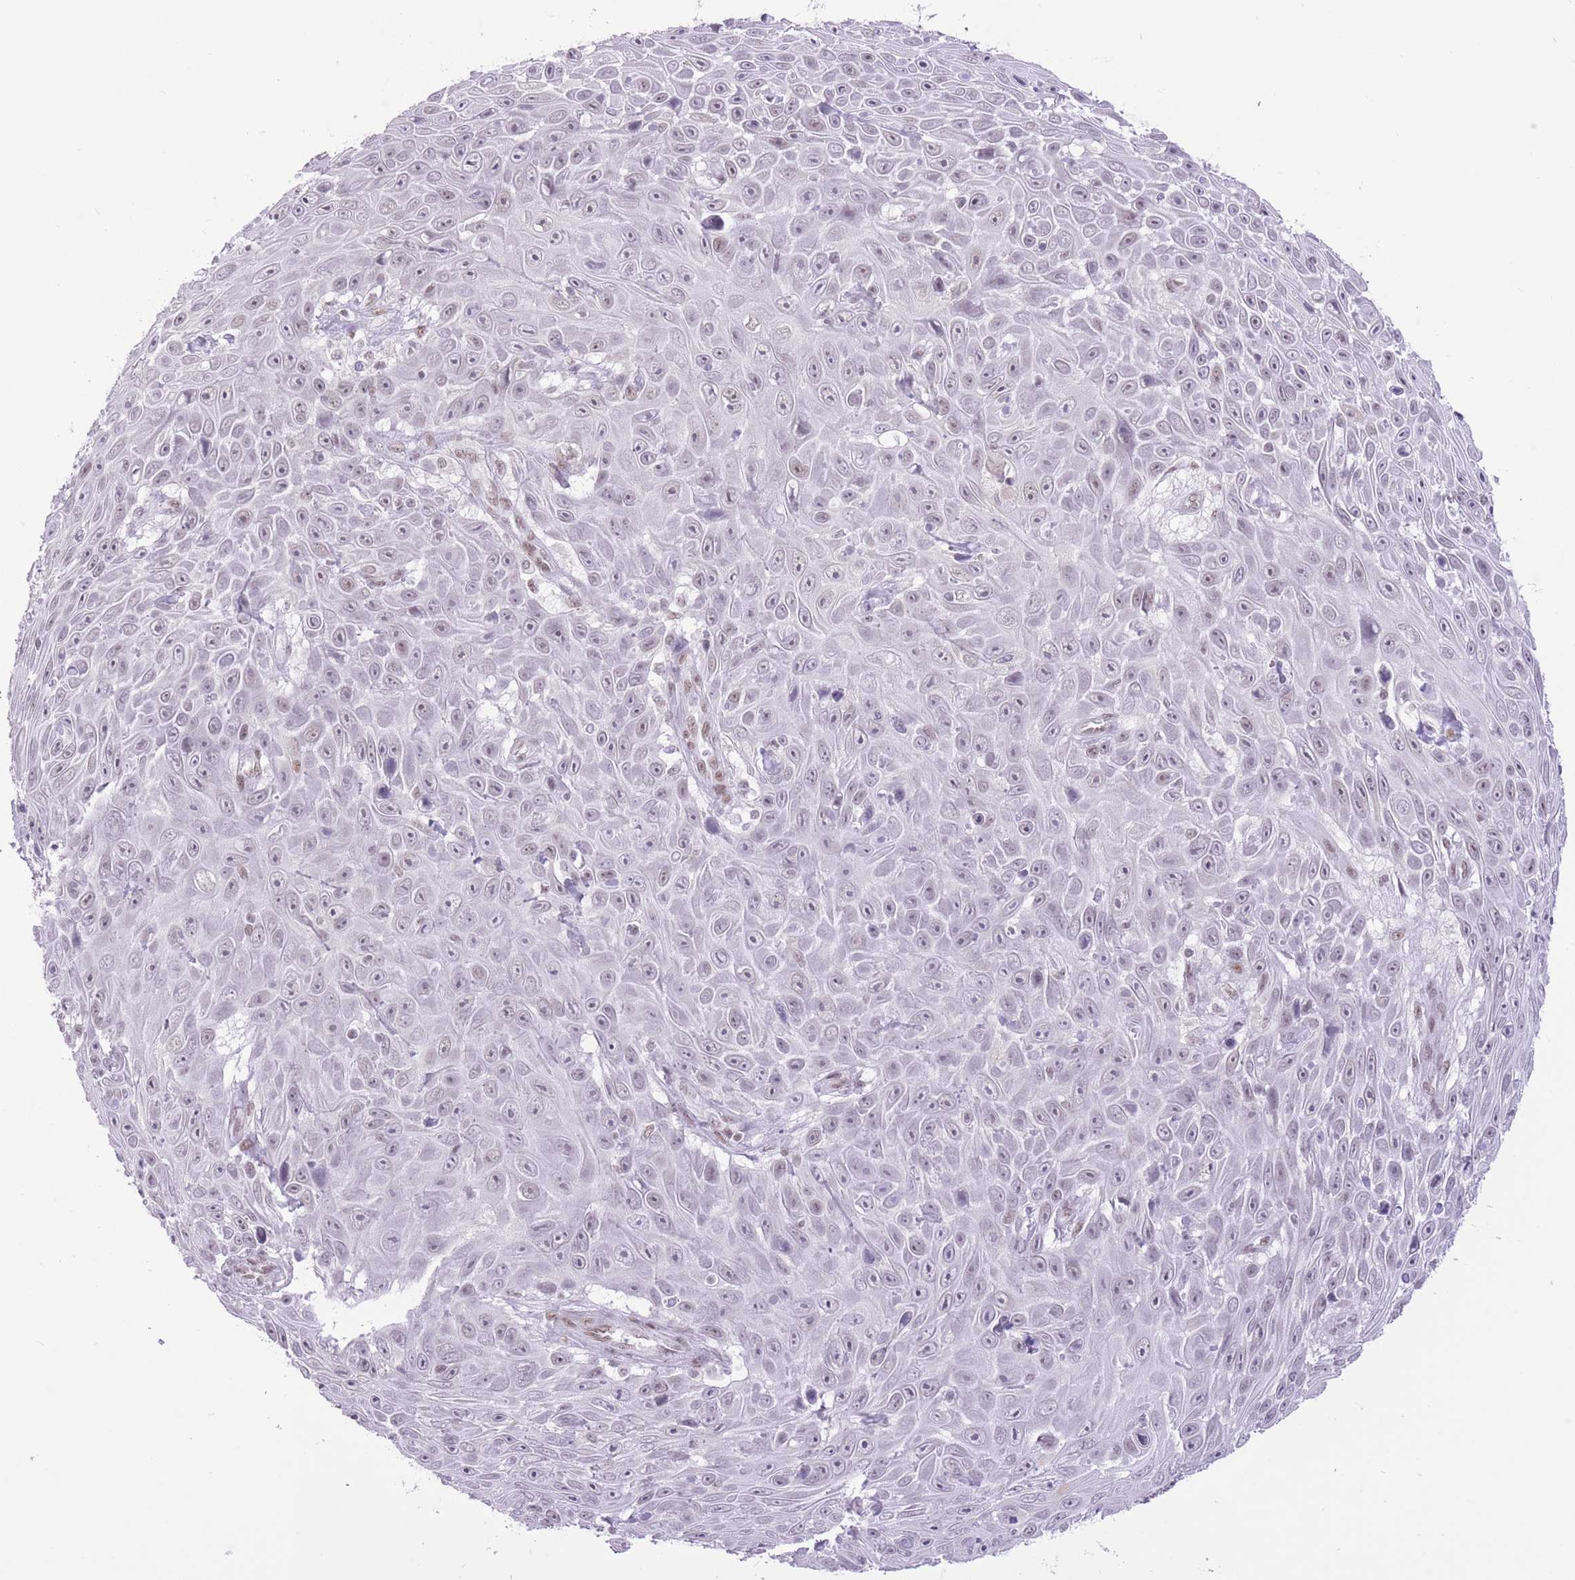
{"staining": {"intensity": "weak", "quantity": "25%-75%", "location": "nuclear"}, "tissue": "skin cancer", "cell_type": "Tumor cells", "image_type": "cancer", "snomed": [{"axis": "morphology", "description": "Squamous cell carcinoma, NOS"}, {"axis": "topography", "description": "Skin"}], "caption": "The histopathology image demonstrates staining of squamous cell carcinoma (skin), revealing weak nuclear protein positivity (brown color) within tumor cells. (DAB = brown stain, brightfield microscopy at high magnification).", "gene": "ZBED5", "patient": {"sex": "male", "age": 82}}